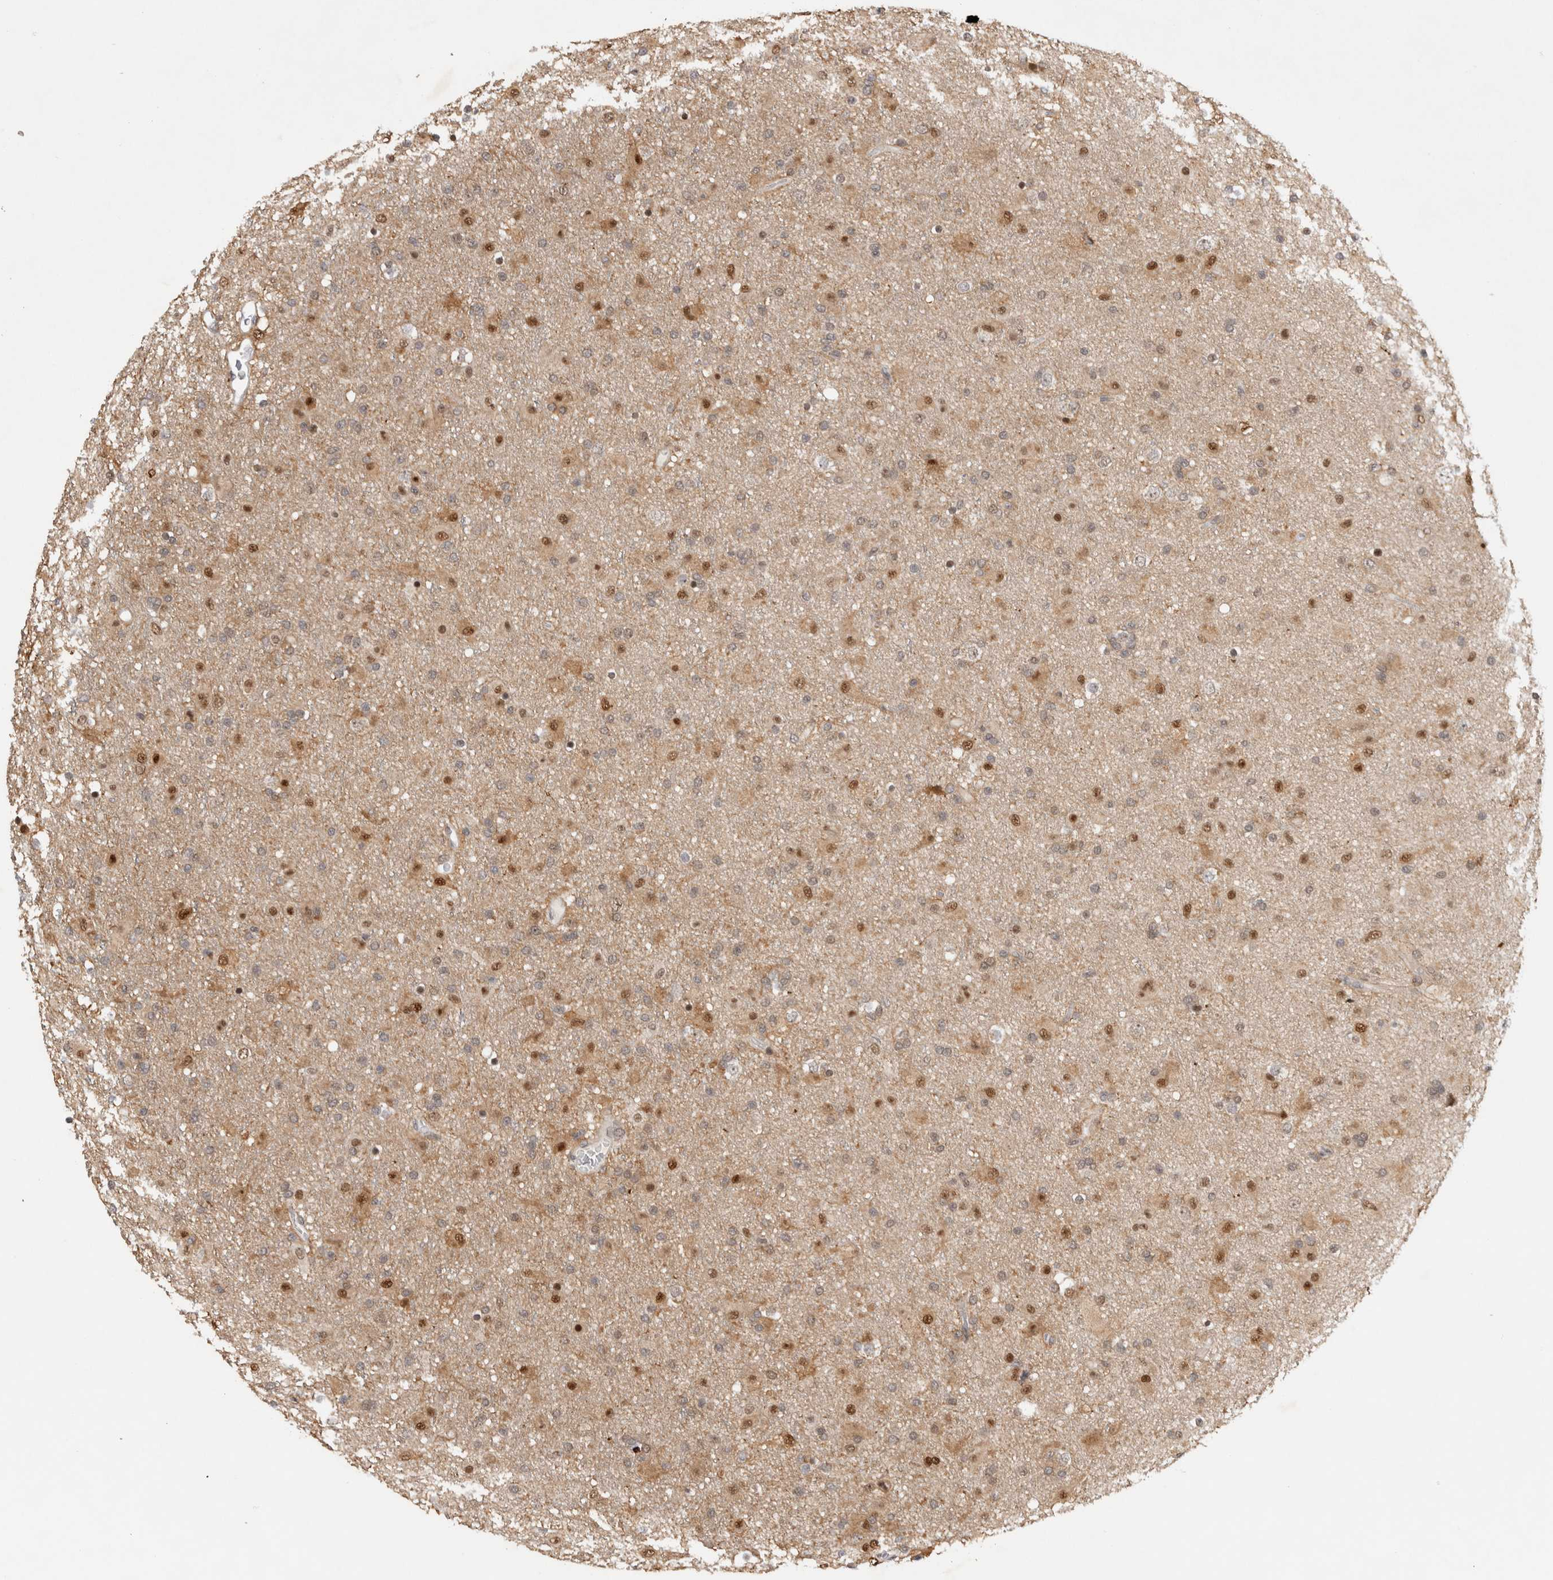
{"staining": {"intensity": "moderate", "quantity": "25%-75%", "location": "nuclear"}, "tissue": "glioma", "cell_type": "Tumor cells", "image_type": "cancer", "snomed": [{"axis": "morphology", "description": "Glioma, malignant, Low grade"}, {"axis": "topography", "description": "Brain"}], "caption": "A micrograph of human glioma stained for a protein reveals moderate nuclear brown staining in tumor cells.", "gene": "HESX1", "patient": {"sex": "male", "age": 65}}